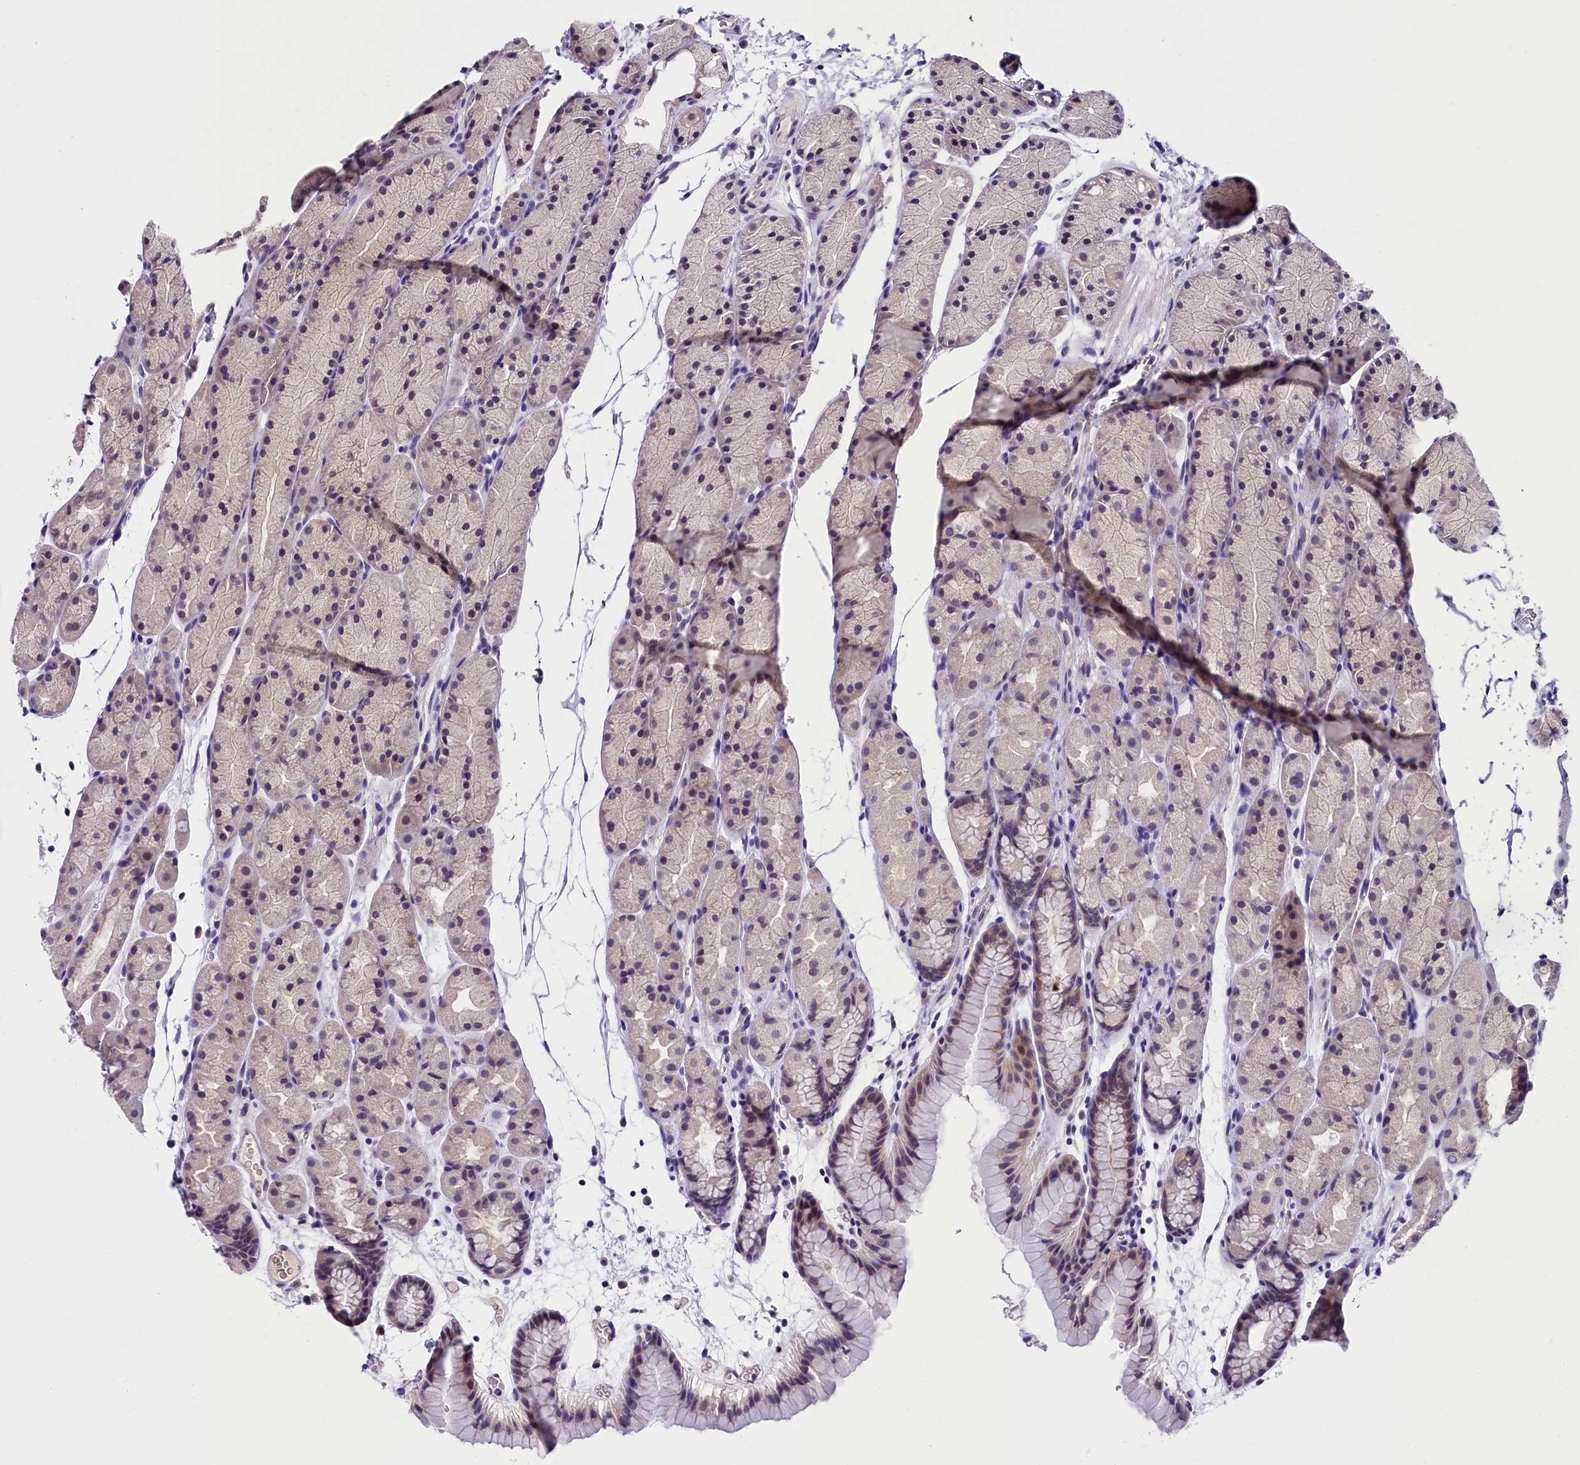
{"staining": {"intensity": "weak", "quantity": "<25%", "location": "cytoplasmic/membranous"}, "tissue": "stomach", "cell_type": "Glandular cells", "image_type": "normal", "snomed": [{"axis": "morphology", "description": "Normal tissue, NOS"}, {"axis": "topography", "description": "Stomach, upper"}, {"axis": "topography", "description": "Stomach"}], "caption": "IHC of unremarkable stomach shows no positivity in glandular cells.", "gene": "IQCN", "patient": {"sex": "male", "age": 47}}